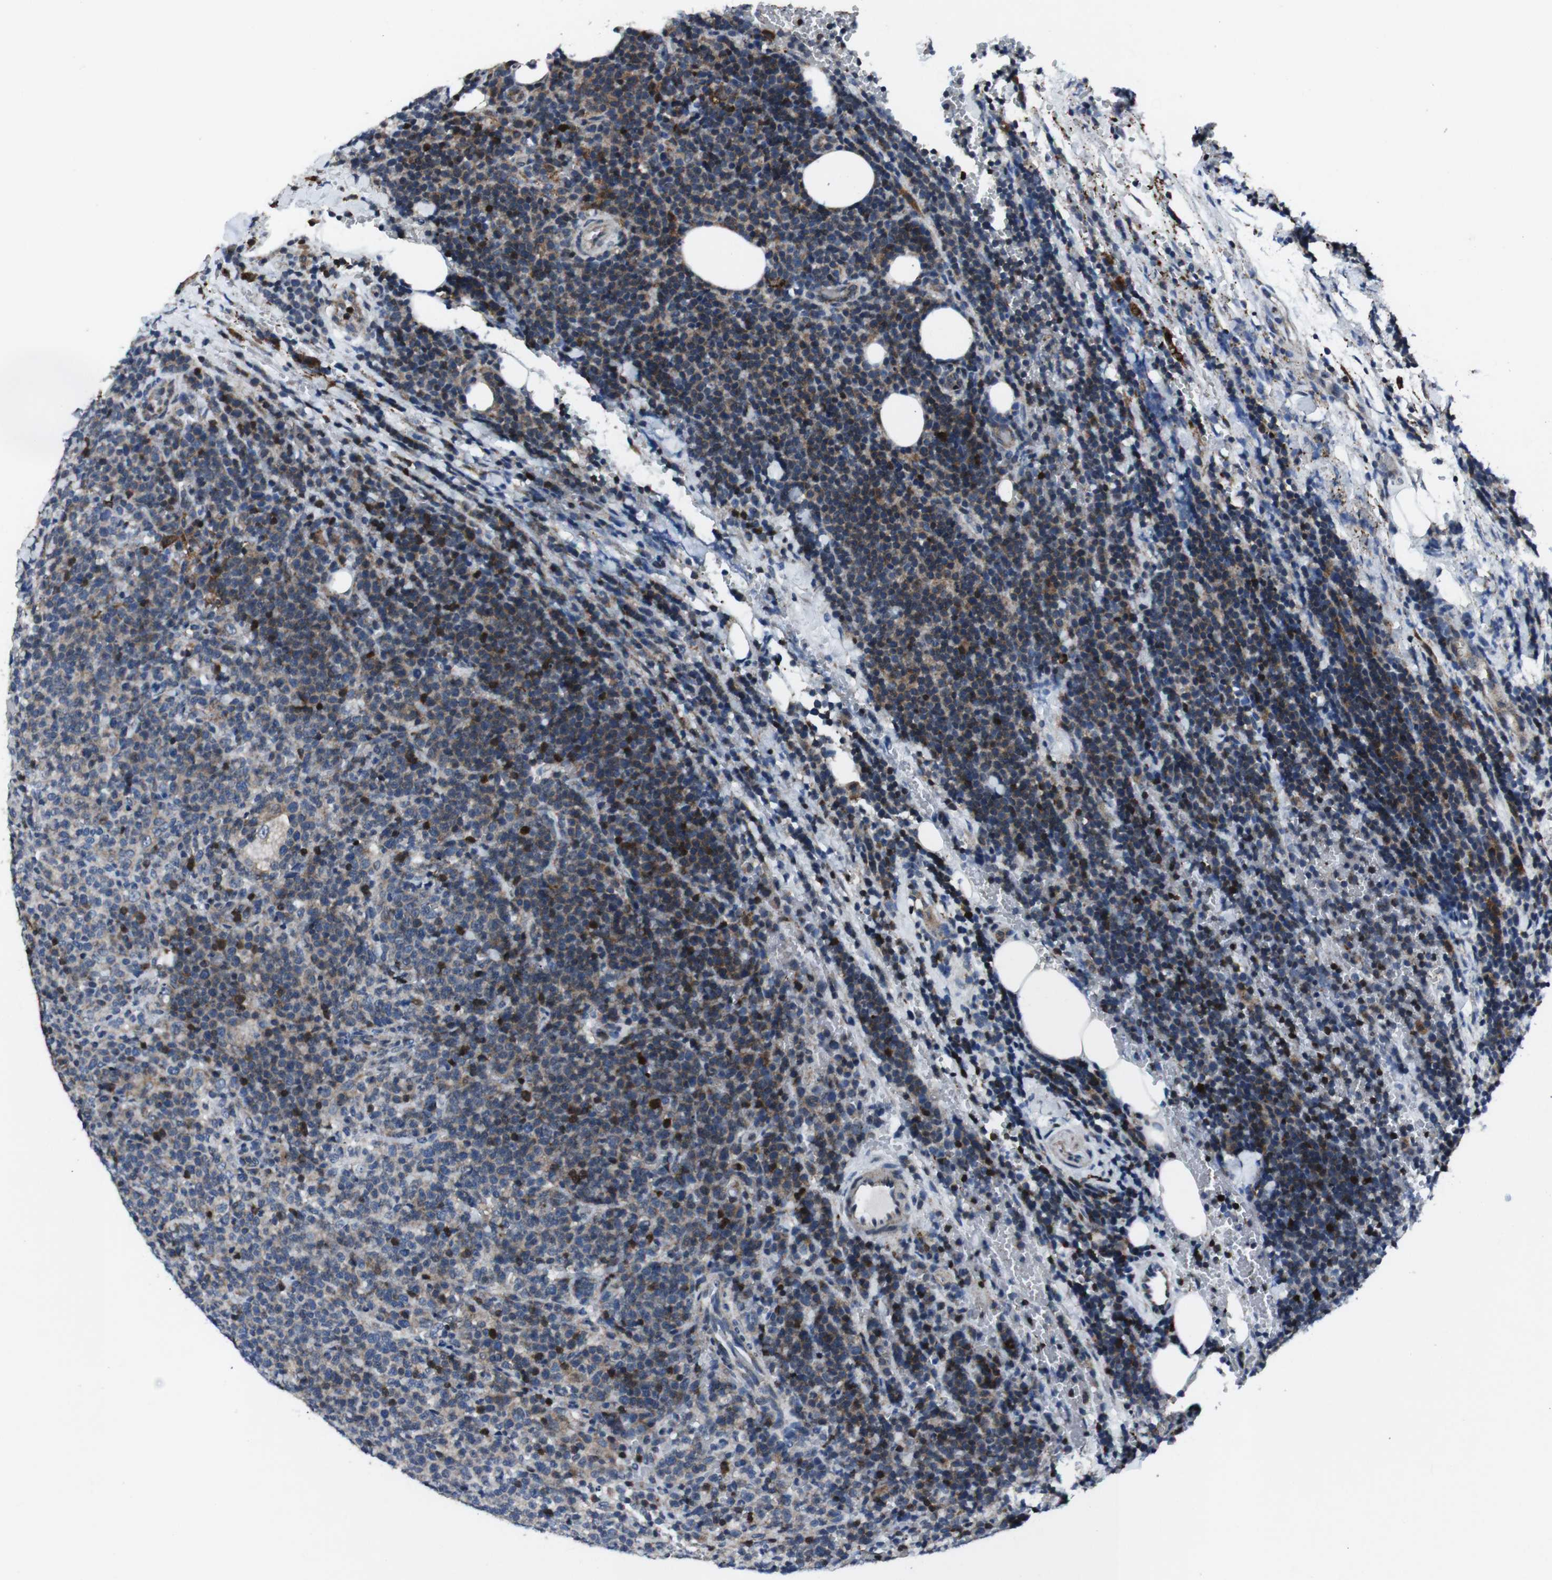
{"staining": {"intensity": "weak", "quantity": "25%-75%", "location": "cytoplasmic/membranous,nuclear"}, "tissue": "lymphoma", "cell_type": "Tumor cells", "image_type": "cancer", "snomed": [{"axis": "morphology", "description": "Malignant lymphoma, non-Hodgkin's type, High grade"}, {"axis": "topography", "description": "Lymph node"}], "caption": "Protein positivity by immunohistochemistry shows weak cytoplasmic/membranous and nuclear positivity in about 25%-75% of tumor cells in high-grade malignant lymphoma, non-Hodgkin's type.", "gene": "STAT4", "patient": {"sex": "male", "age": 61}}